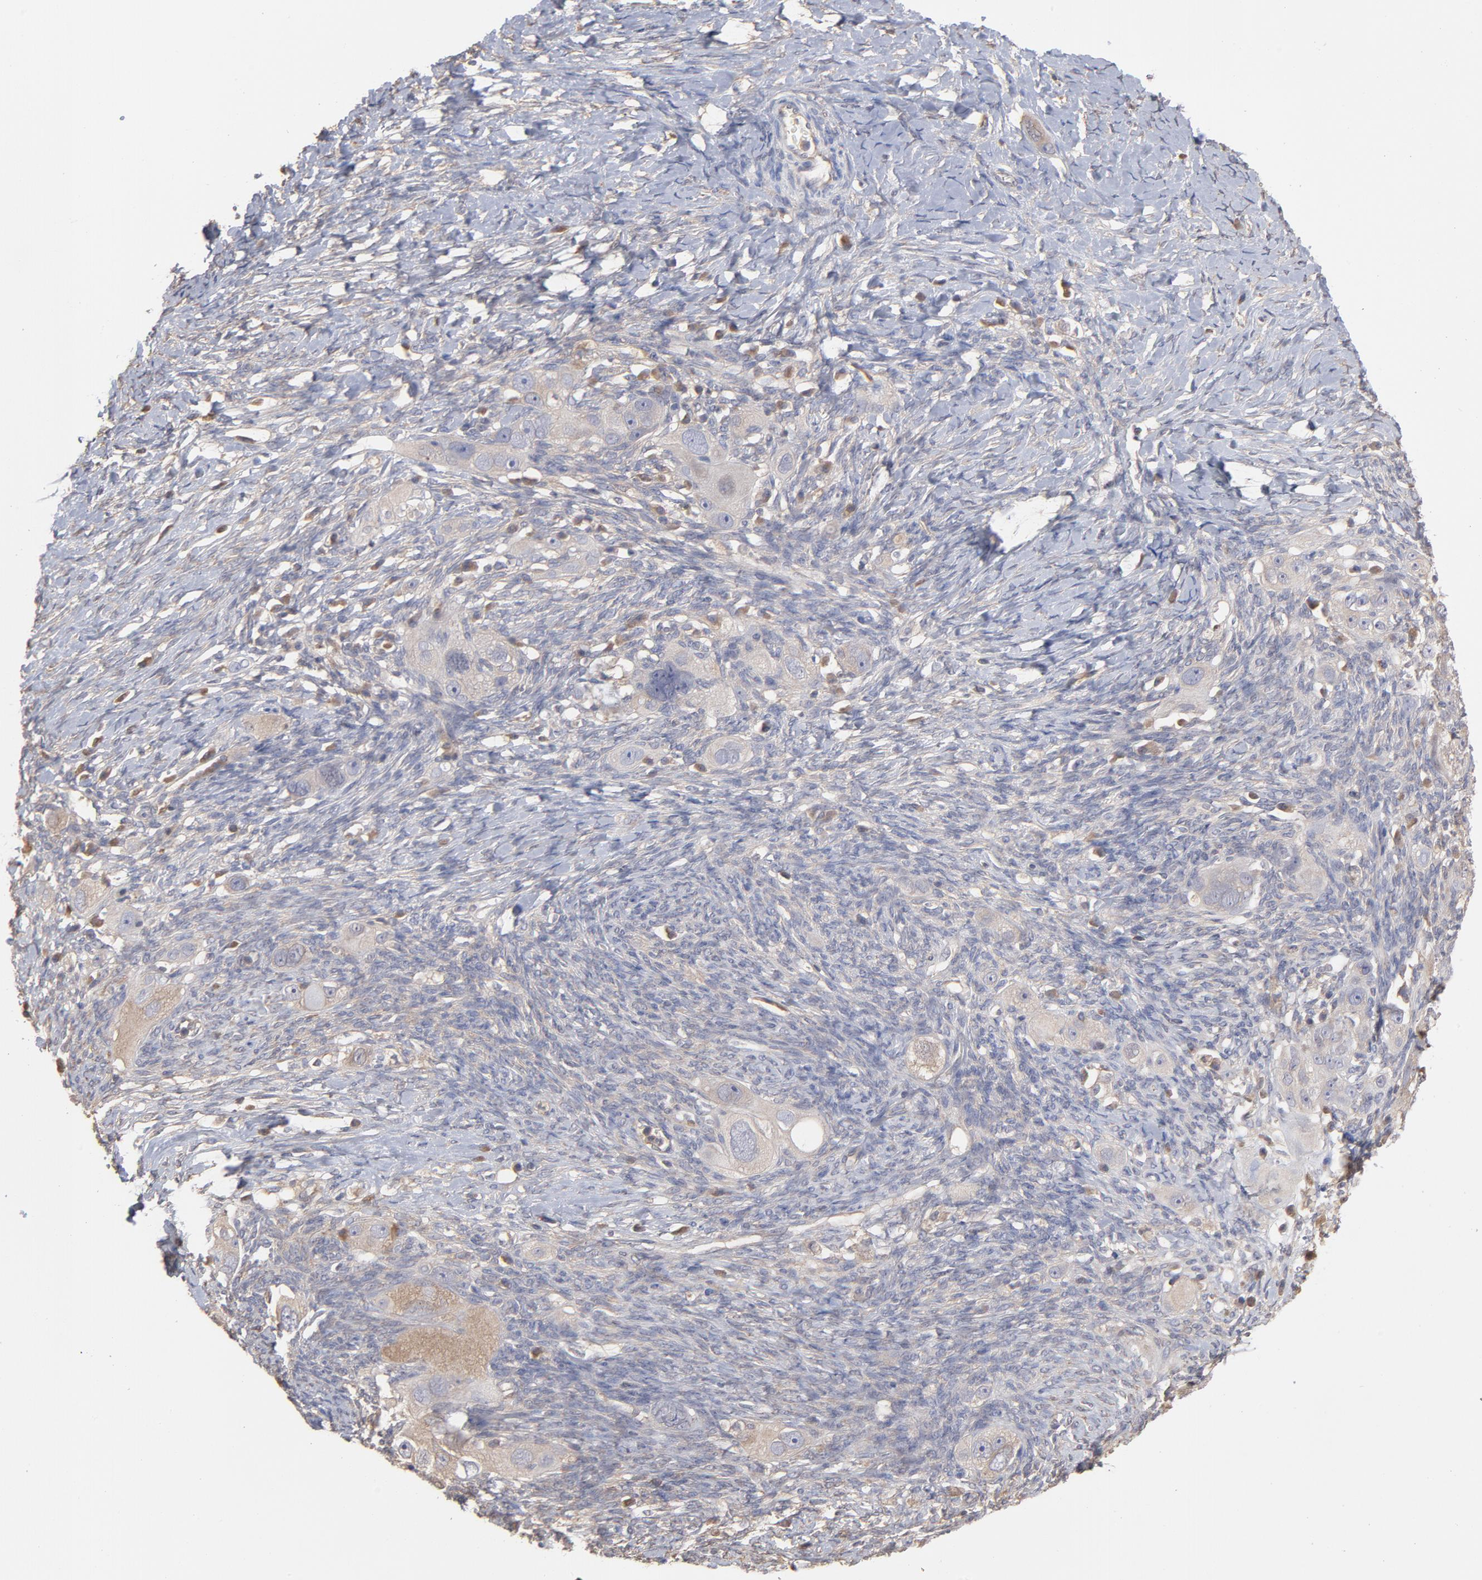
{"staining": {"intensity": "weak", "quantity": "<25%", "location": "cytoplasmic/membranous"}, "tissue": "ovarian cancer", "cell_type": "Tumor cells", "image_type": "cancer", "snomed": [{"axis": "morphology", "description": "Normal tissue, NOS"}, {"axis": "morphology", "description": "Cystadenocarcinoma, serous, NOS"}, {"axis": "topography", "description": "Ovary"}], "caption": "Immunohistochemistry (IHC) histopathology image of neoplastic tissue: ovarian cancer (serous cystadenocarcinoma) stained with DAB displays no significant protein expression in tumor cells.", "gene": "MAP2K2", "patient": {"sex": "female", "age": 62}}